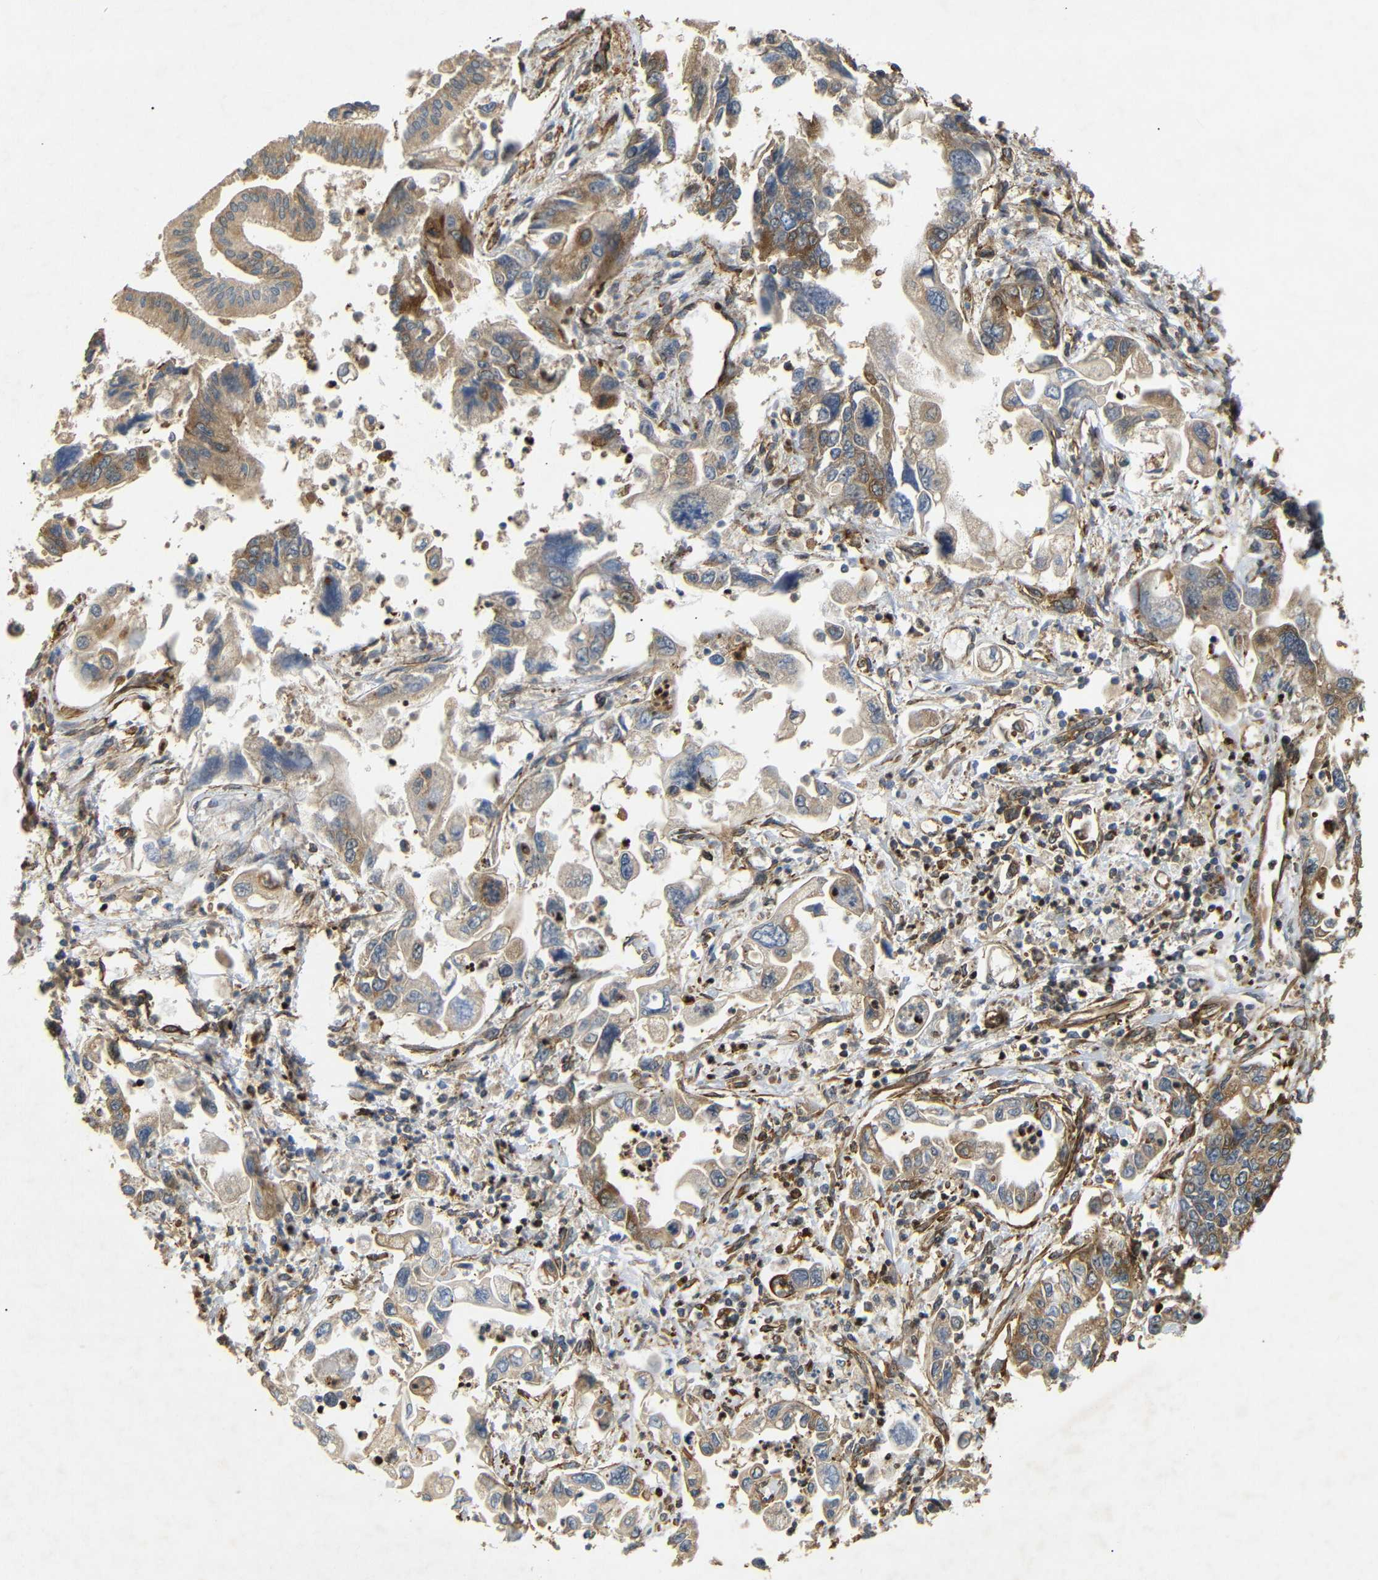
{"staining": {"intensity": "moderate", "quantity": ">75%", "location": "cytoplasmic/membranous"}, "tissue": "pancreatic cancer", "cell_type": "Tumor cells", "image_type": "cancer", "snomed": [{"axis": "morphology", "description": "Adenocarcinoma, NOS"}, {"axis": "topography", "description": "Pancreas"}], "caption": "Human pancreatic cancer stained for a protein (brown) reveals moderate cytoplasmic/membranous positive staining in about >75% of tumor cells.", "gene": "BTF3", "patient": {"sex": "male", "age": 56}}